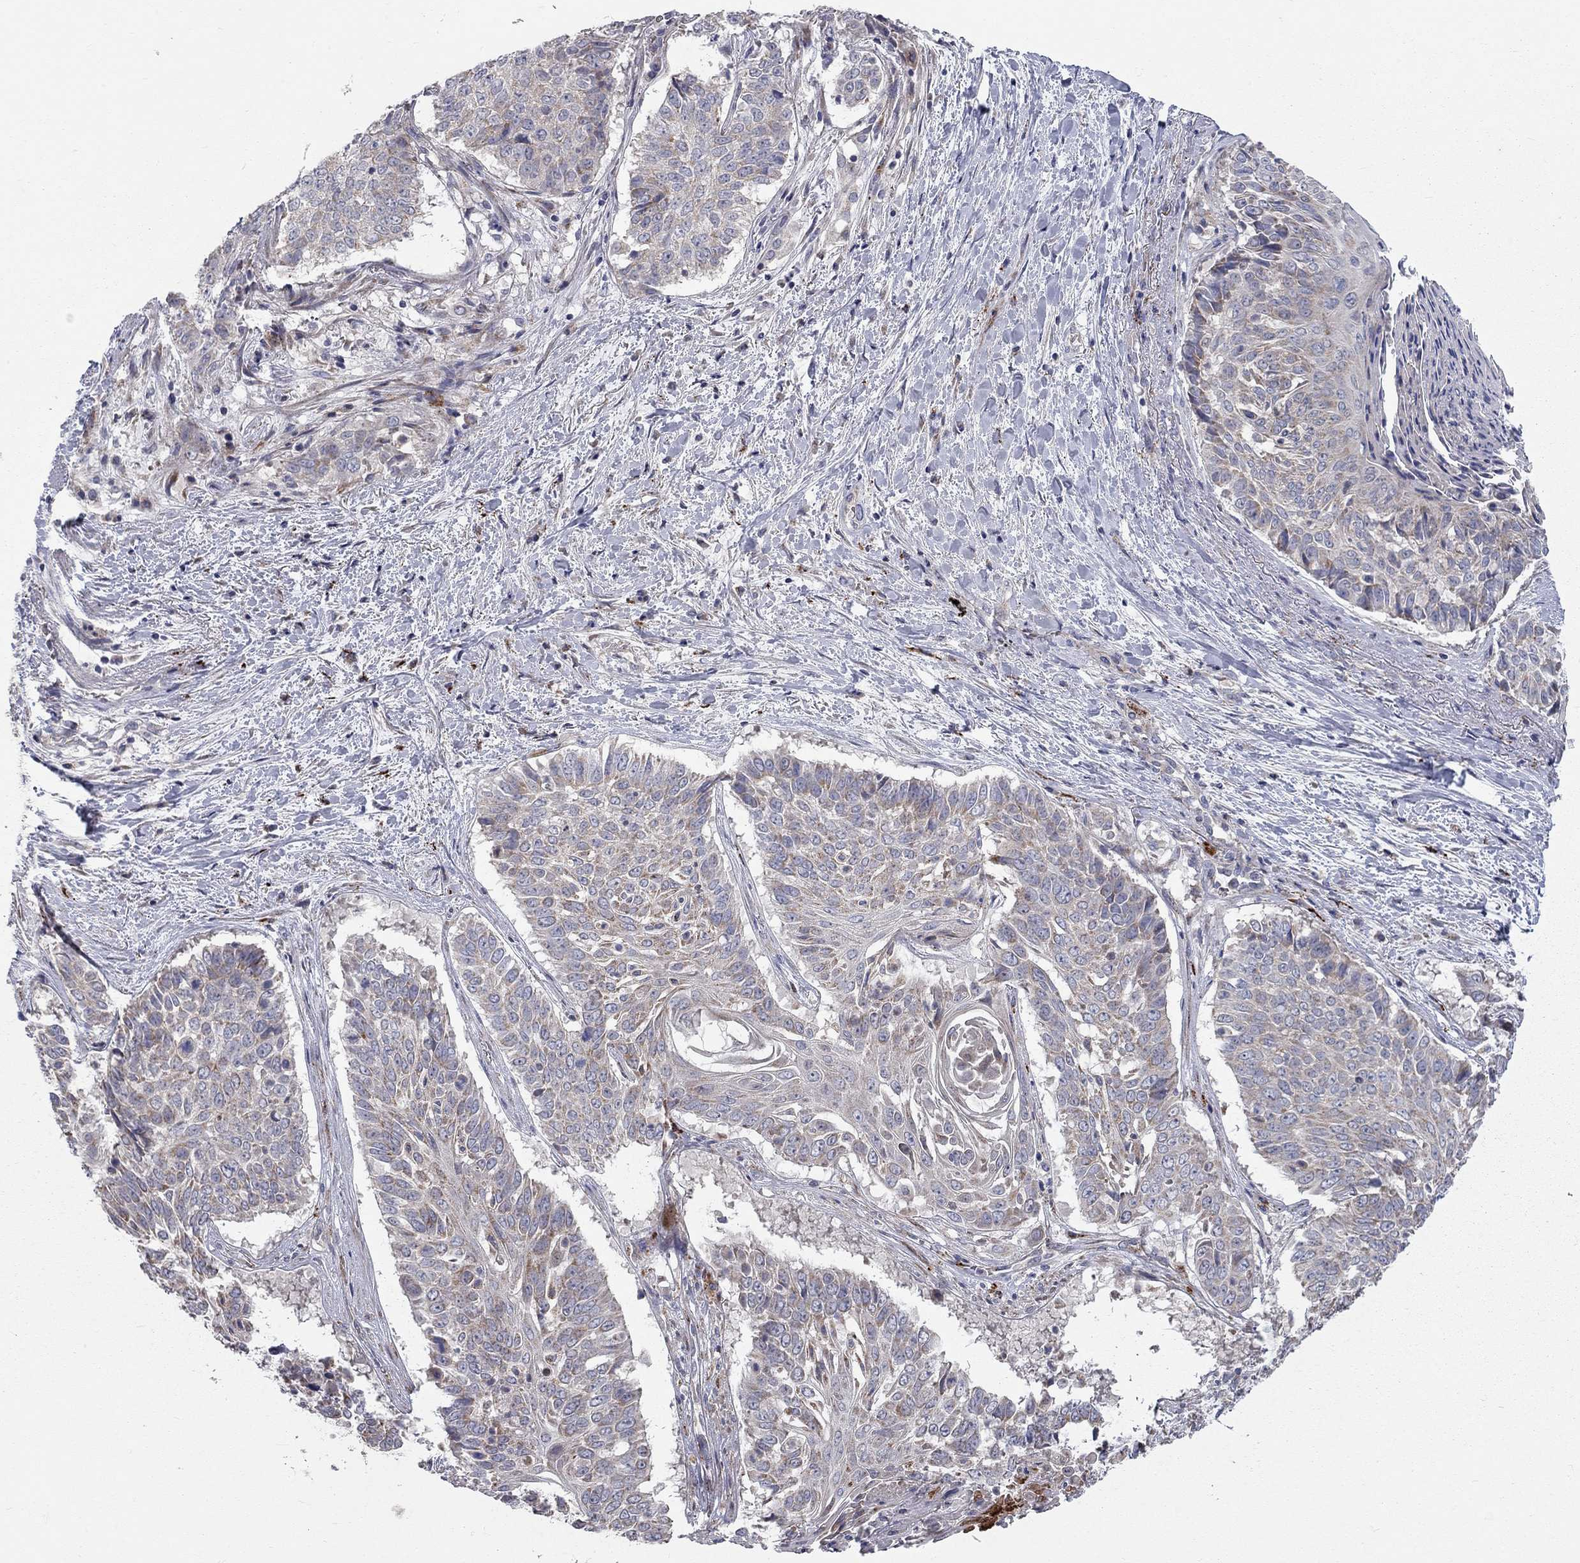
{"staining": {"intensity": "moderate", "quantity": "<25%", "location": "cytoplasmic/membranous"}, "tissue": "lung cancer", "cell_type": "Tumor cells", "image_type": "cancer", "snomed": [{"axis": "morphology", "description": "Squamous cell carcinoma, NOS"}, {"axis": "topography", "description": "Lung"}], "caption": "Tumor cells exhibit low levels of moderate cytoplasmic/membranous staining in about <25% of cells in lung squamous cell carcinoma. (IHC, brightfield microscopy, high magnification).", "gene": "KANSL1L", "patient": {"sex": "male", "age": 64}}